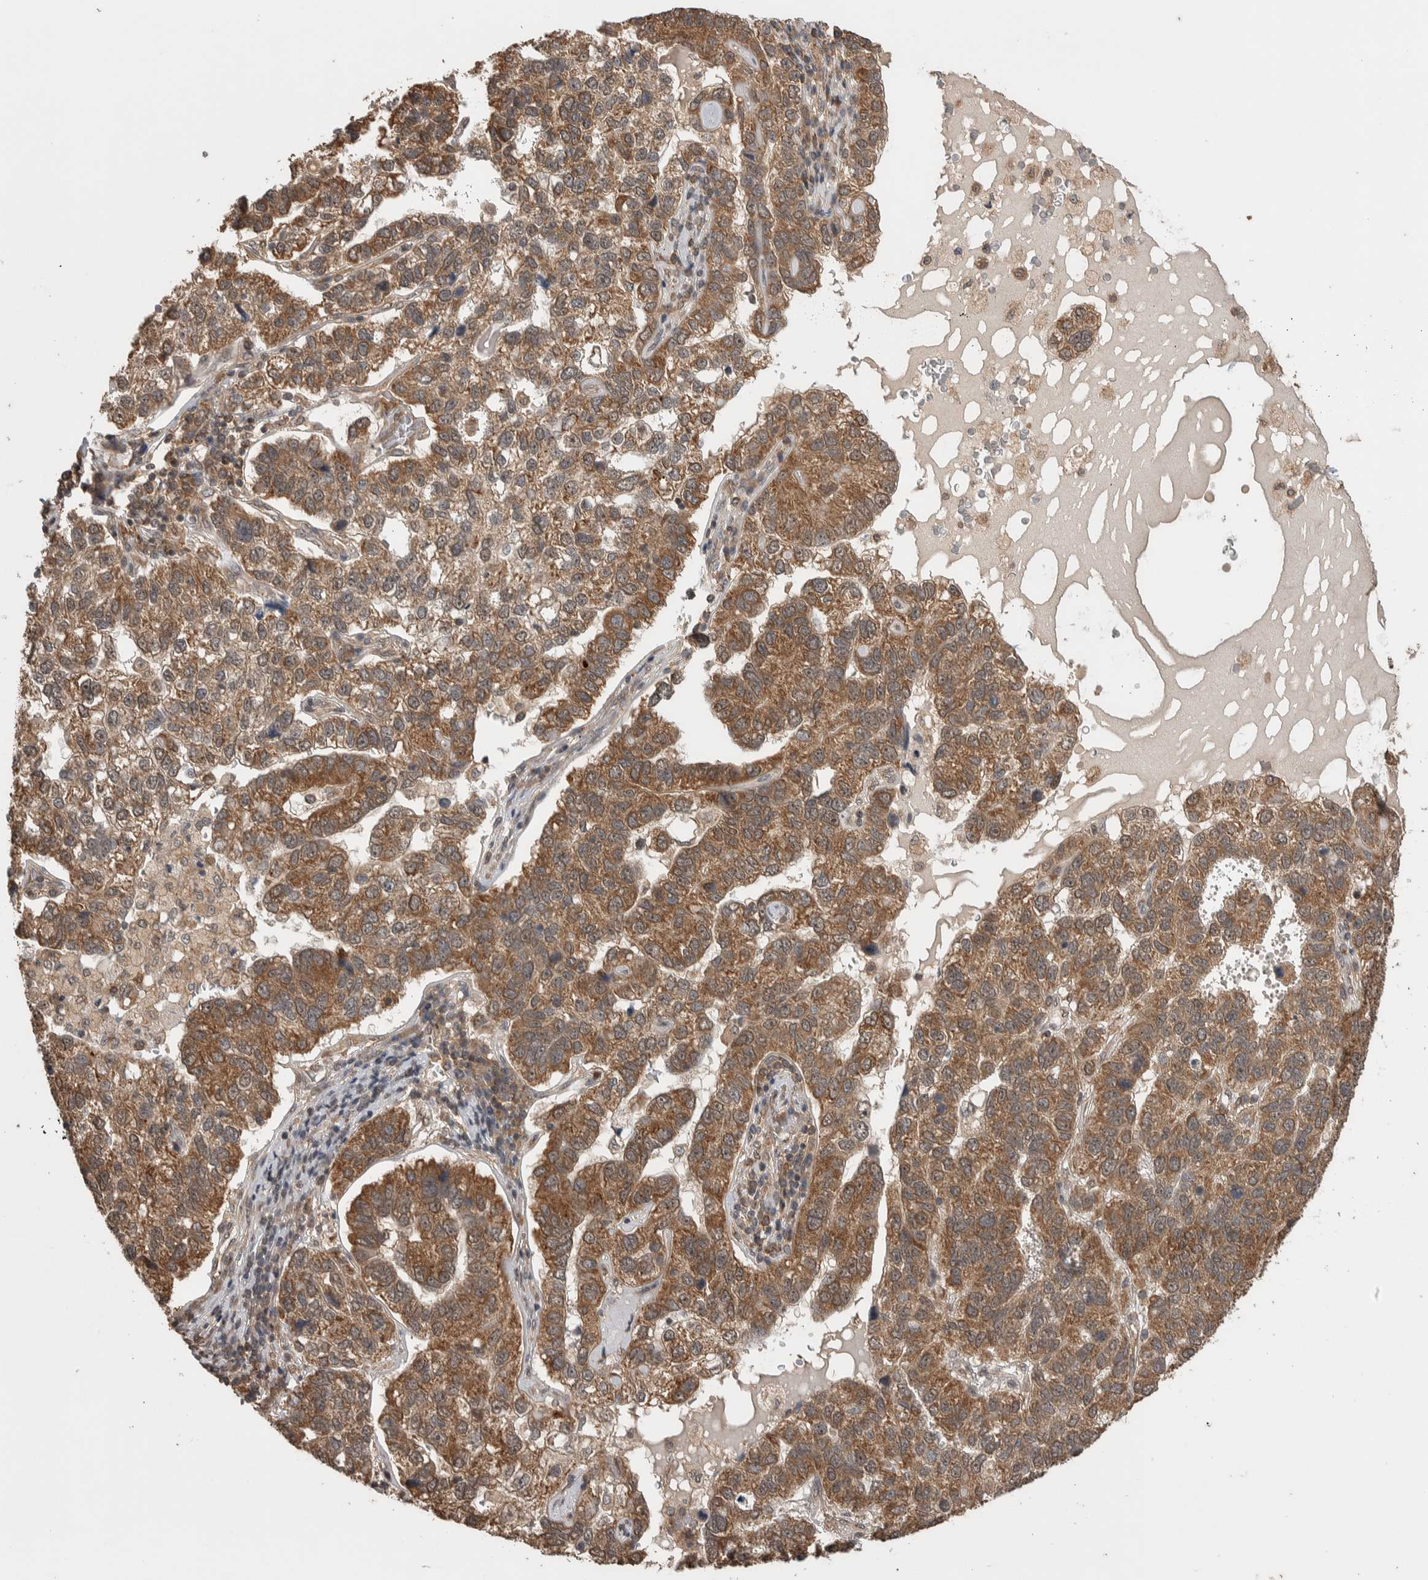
{"staining": {"intensity": "moderate", "quantity": ">75%", "location": "cytoplasmic/membranous"}, "tissue": "pancreatic cancer", "cell_type": "Tumor cells", "image_type": "cancer", "snomed": [{"axis": "morphology", "description": "Adenocarcinoma, NOS"}, {"axis": "topography", "description": "Pancreas"}], "caption": "The photomicrograph displays staining of pancreatic cancer (adenocarcinoma), revealing moderate cytoplasmic/membranous protein staining (brown color) within tumor cells.", "gene": "DVL2", "patient": {"sex": "female", "age": 61}}